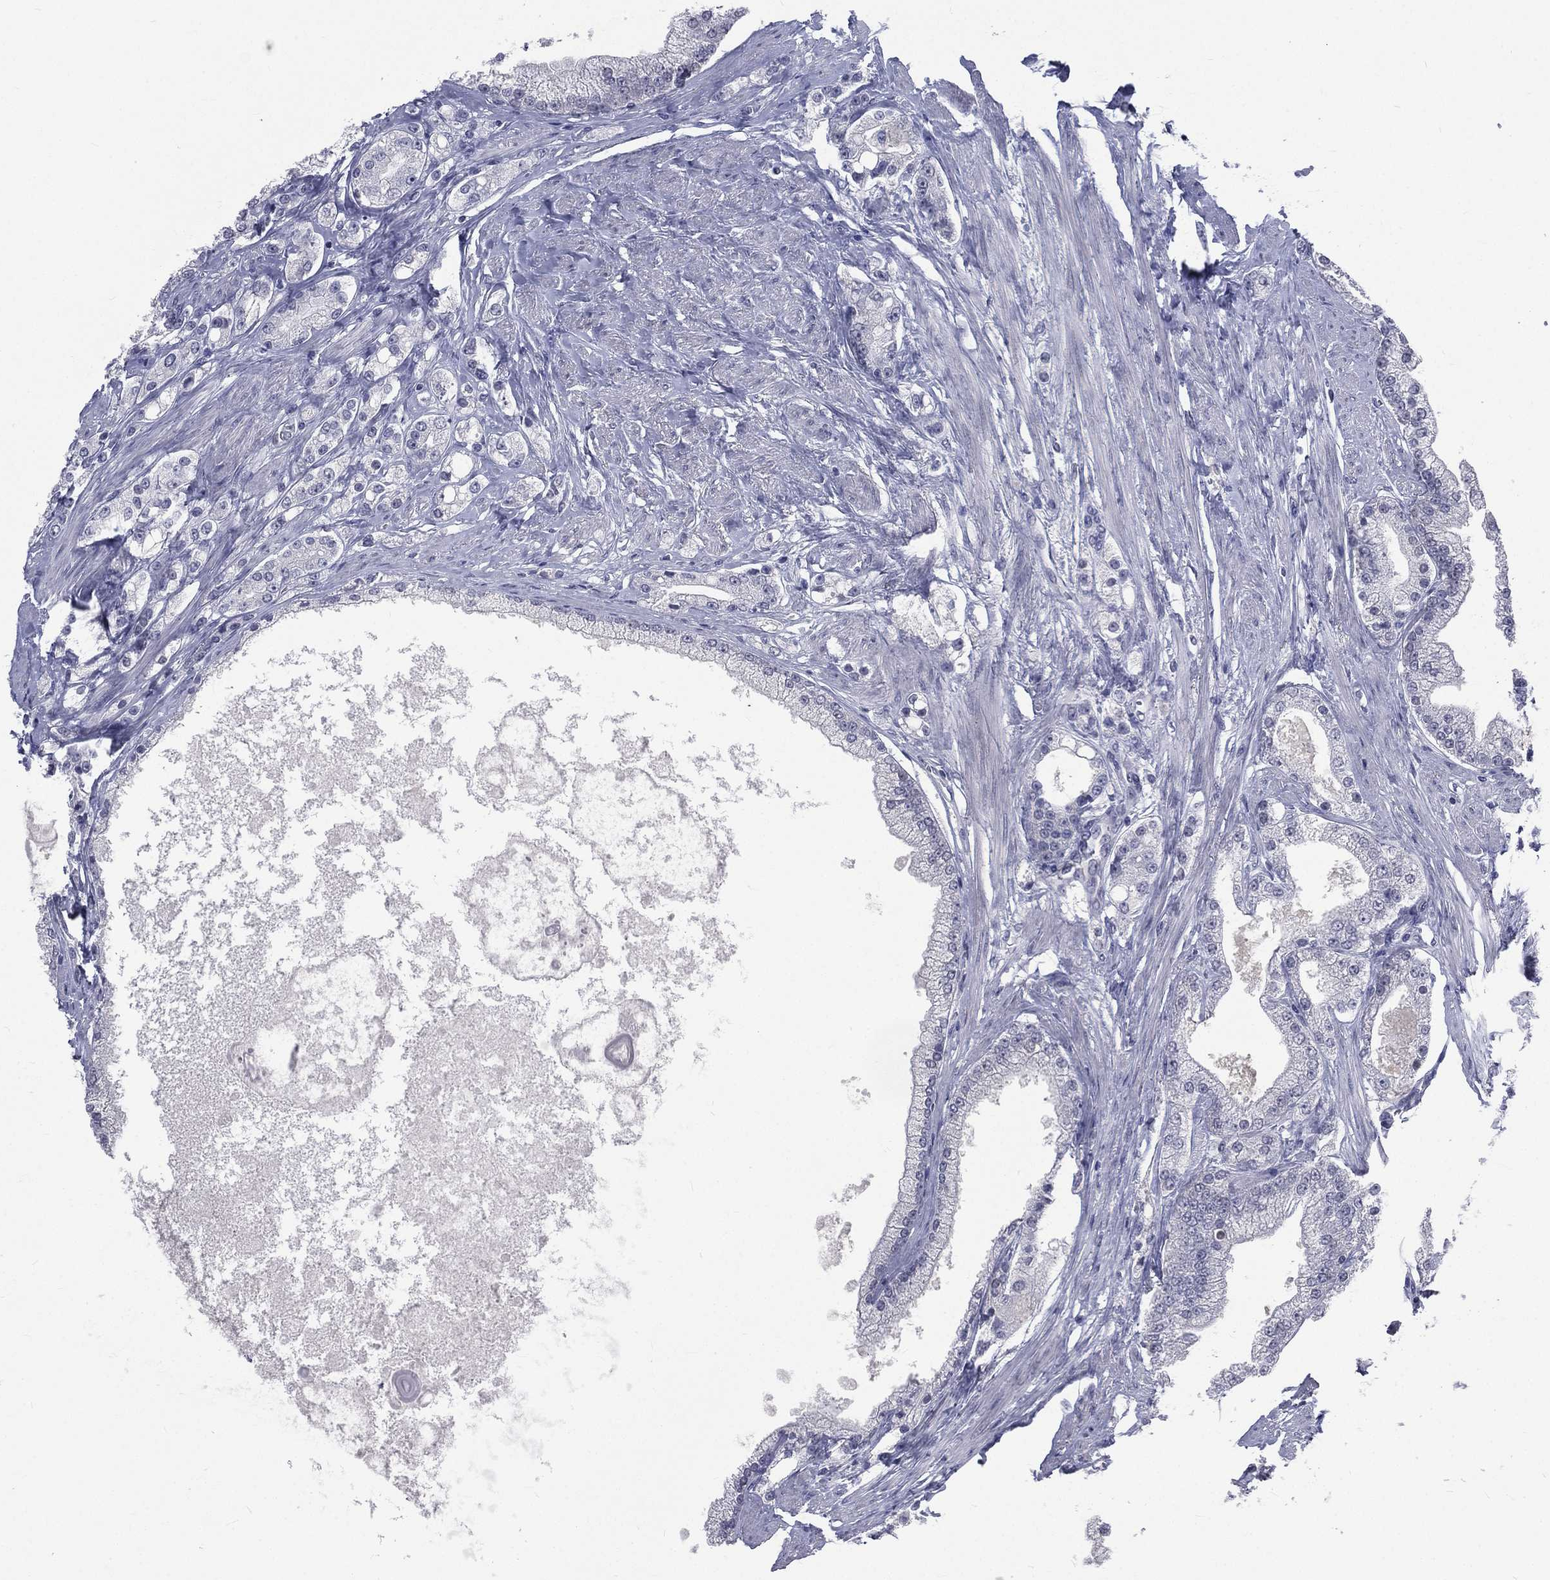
{"staining": {"intensity": "negative", "quantity": "none", "location": "none"}, "tissue": "prostate cancer", "cell_type": "Tumor cells", "image_type": "cancer", "snomed": [{"axis": "morphology", "description": "Adenocarcinoma, NOS"}, {"axis": "topography", "description": "Prostate and seminal vesicle, NOS"}, {"axis": "topography", "description": "Prostate"}], "caption": "This image is of adenocarcinoma (prostate) stained with immunohistochemistry (IHC) to label a protein in brown with the nuclei are counter-stained blue. There is no staining in tumor cells.", "gene": "IFT27", "patient": {"sex": "male", "age": 67}}